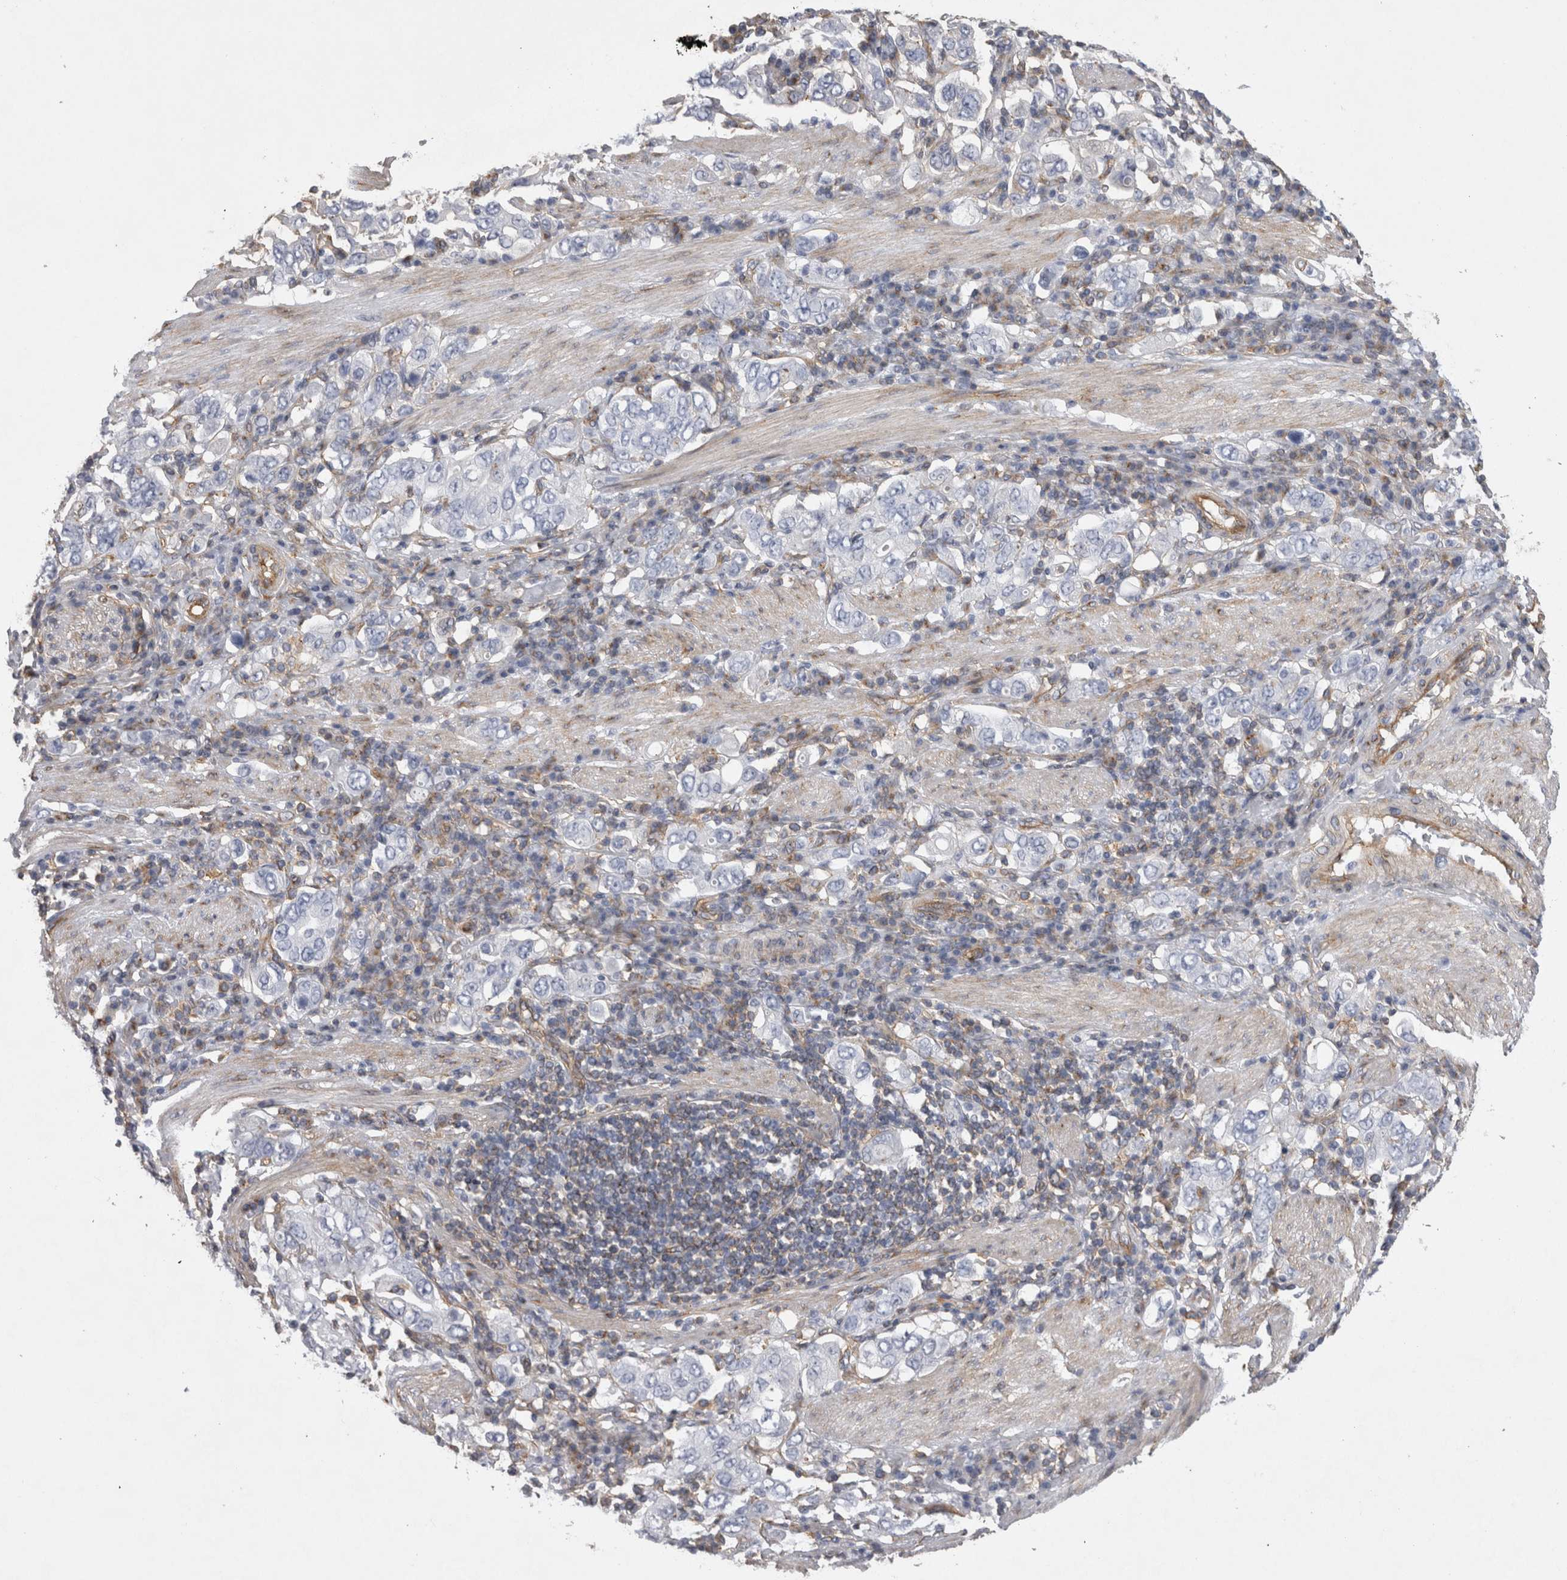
{"staining": {"intensity": "negative", "quantity": "none", "location": "none"}, "tissue": "stomach cancer", "cell_type": "Tumor cells", "image_type": "cancer", "snomed": [{"axis": "morphology", "description": "Adenocarcinoma, NOS"}, {"axis": "topography", "description": "Stomach, upper"}], "caption": "There is no significant positivity in tumor cells of adenocarcinoma (stomach).", "gene": "ATXN3", "patient": {"sex": "male", "age": 62}}